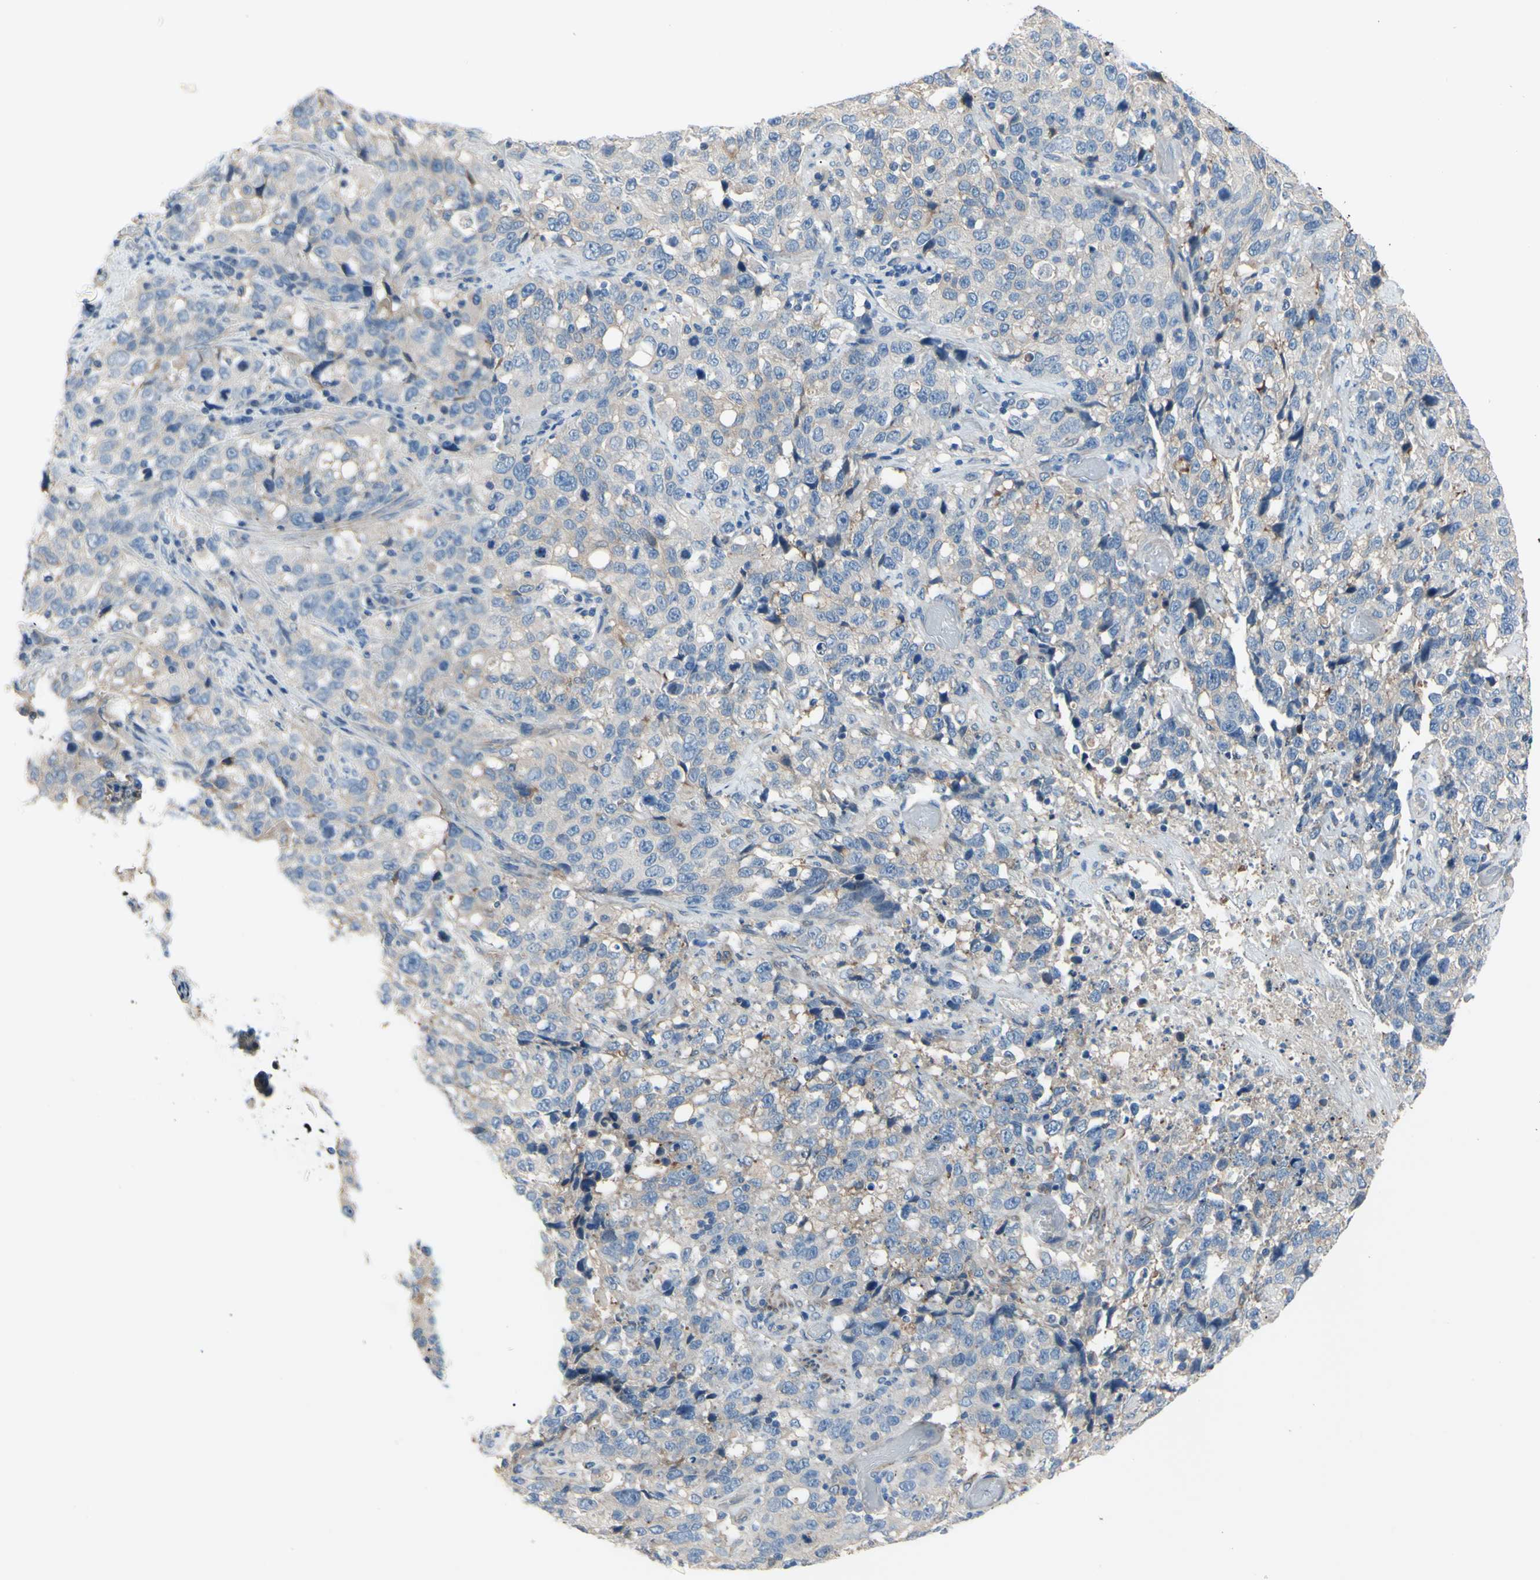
{"staining": {"intensity": "weak", "quantity": "<25%", "location": "cytoplasmic/membranous"}, "tissue": "stomach cancer", "cell_type": "Tumor cells", "image_type": "cancer", "snomed": [{"axis": "morphology", "description": "Normal tissue, NOS"}, {"axis": "morphology", "description": "Adenocarcinoma, NOS"}, {"axis": "topography", "description": "Stomach"}], "caption": "The immunohistochemistry histopathology image has no significant expression in tumor cells of stomach cancer tissue.", "gene": "TMEM59L", "patient": {"sex": "male", "age": 48}}